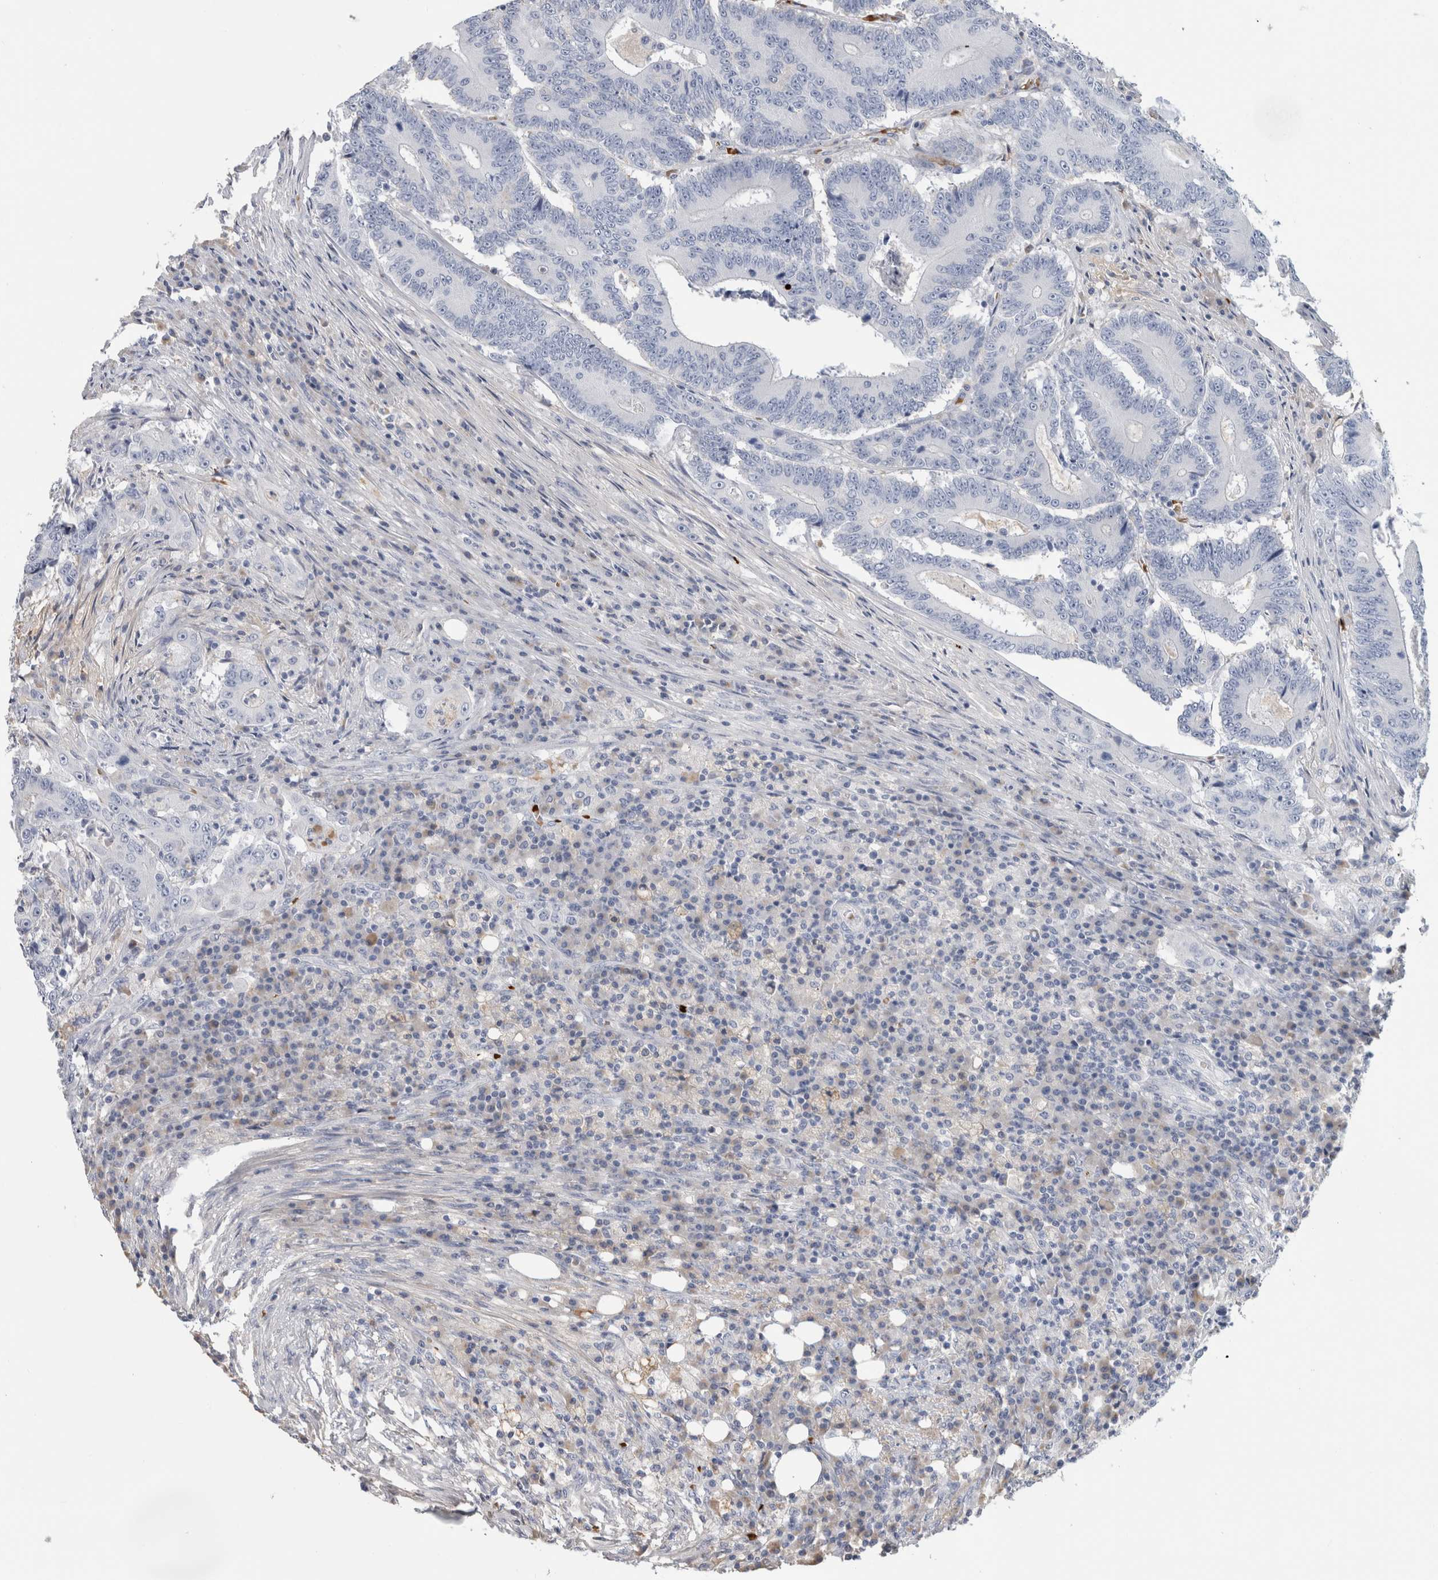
{"staining": {"intensity": "negative", "quantity": "none", "location": "none"}, "tissue": "colorectal cancer", "cell_type": "Tumor cells", "image_type": "cancer", "snomed": [{"axis": "morphology", "description": "Adenocarcinoma, NOS"}, {"axis": "topography", "description": "Colon"}], "caption": "Colorectal cancer (adenocarcinoma) was stained to show a protein in brown. There is no significant positivity in tumor cells.", "gene": "CA1", "patient": {"sex": "male", "age": 83}}